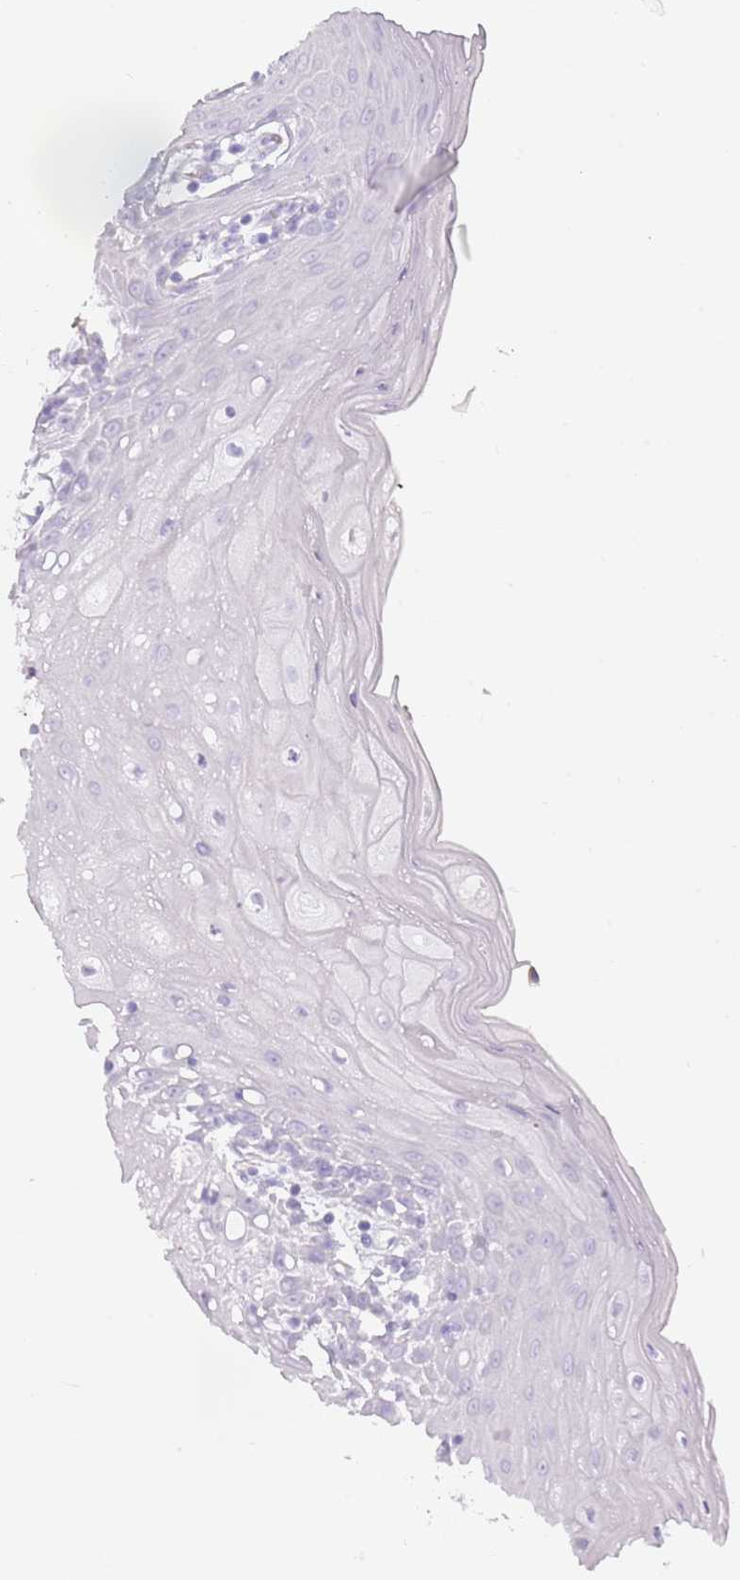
{"staining": {"intensity": "negative", "quantity": "none", "location": "none"}, "tissue": "oral mucosa", "cell_type": "Squamous epithelial cells", "image_type": "normal", "snomed": [{"axis": "morphology", "description": "Normal tissue, NOS"}, {"axis": "topography", "description": "Oral tissue"}, {"axis": "topography", "description": "Tounge, NOS"}], "caption": "Immunohistochemistry histopathology image of benign oral mucosa: oral mucosa stained with DAB shows no significant protein positivity in squamous epithelial cells. (DAB IHC visualized using brightfield microscopy, high magnification).", "gene": "COLEC12", "patient": {"sex": "female", "age": 59}}